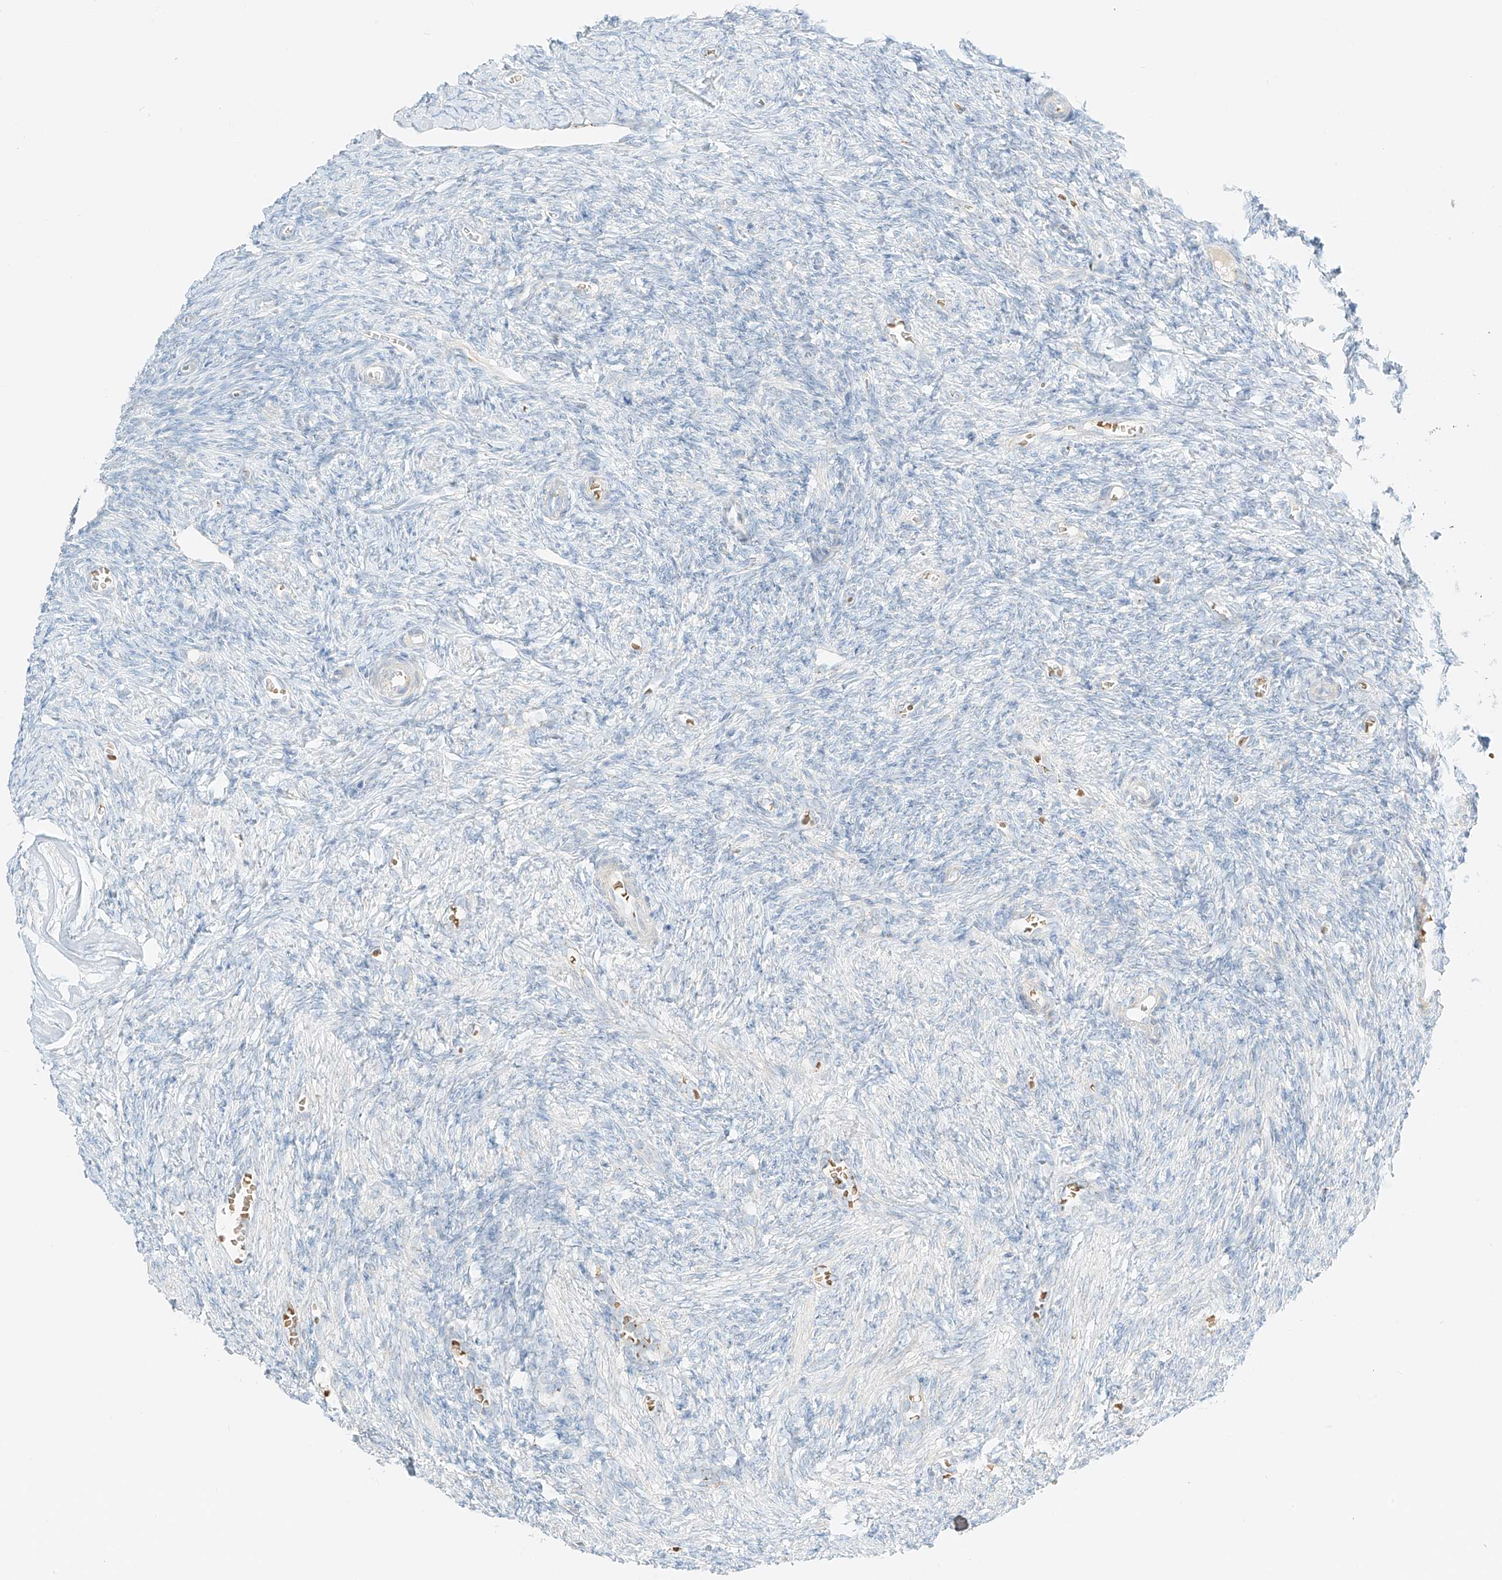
{"staining": {"intensity": "negative", "quantity": "none", "location": "none"}, "tissue": "ovary", "cell_type": "Ovarian stroma cells", "image_type": "normal", "snomed": [{"axis": "morphology", "description": "Normal tissue, NOS"}, {"axis": "topography", "description": "Ovary"}], "caption": "Protein analysis of normal ovary shows no significant positivity in ovarian stroma cells. (DAB (3,3'-diaminobenzidine) immunohistochemistry with hematoxylin counter stain).", "gene": "TMEM87B", "patient": {"sex": "female", "age": 27}}